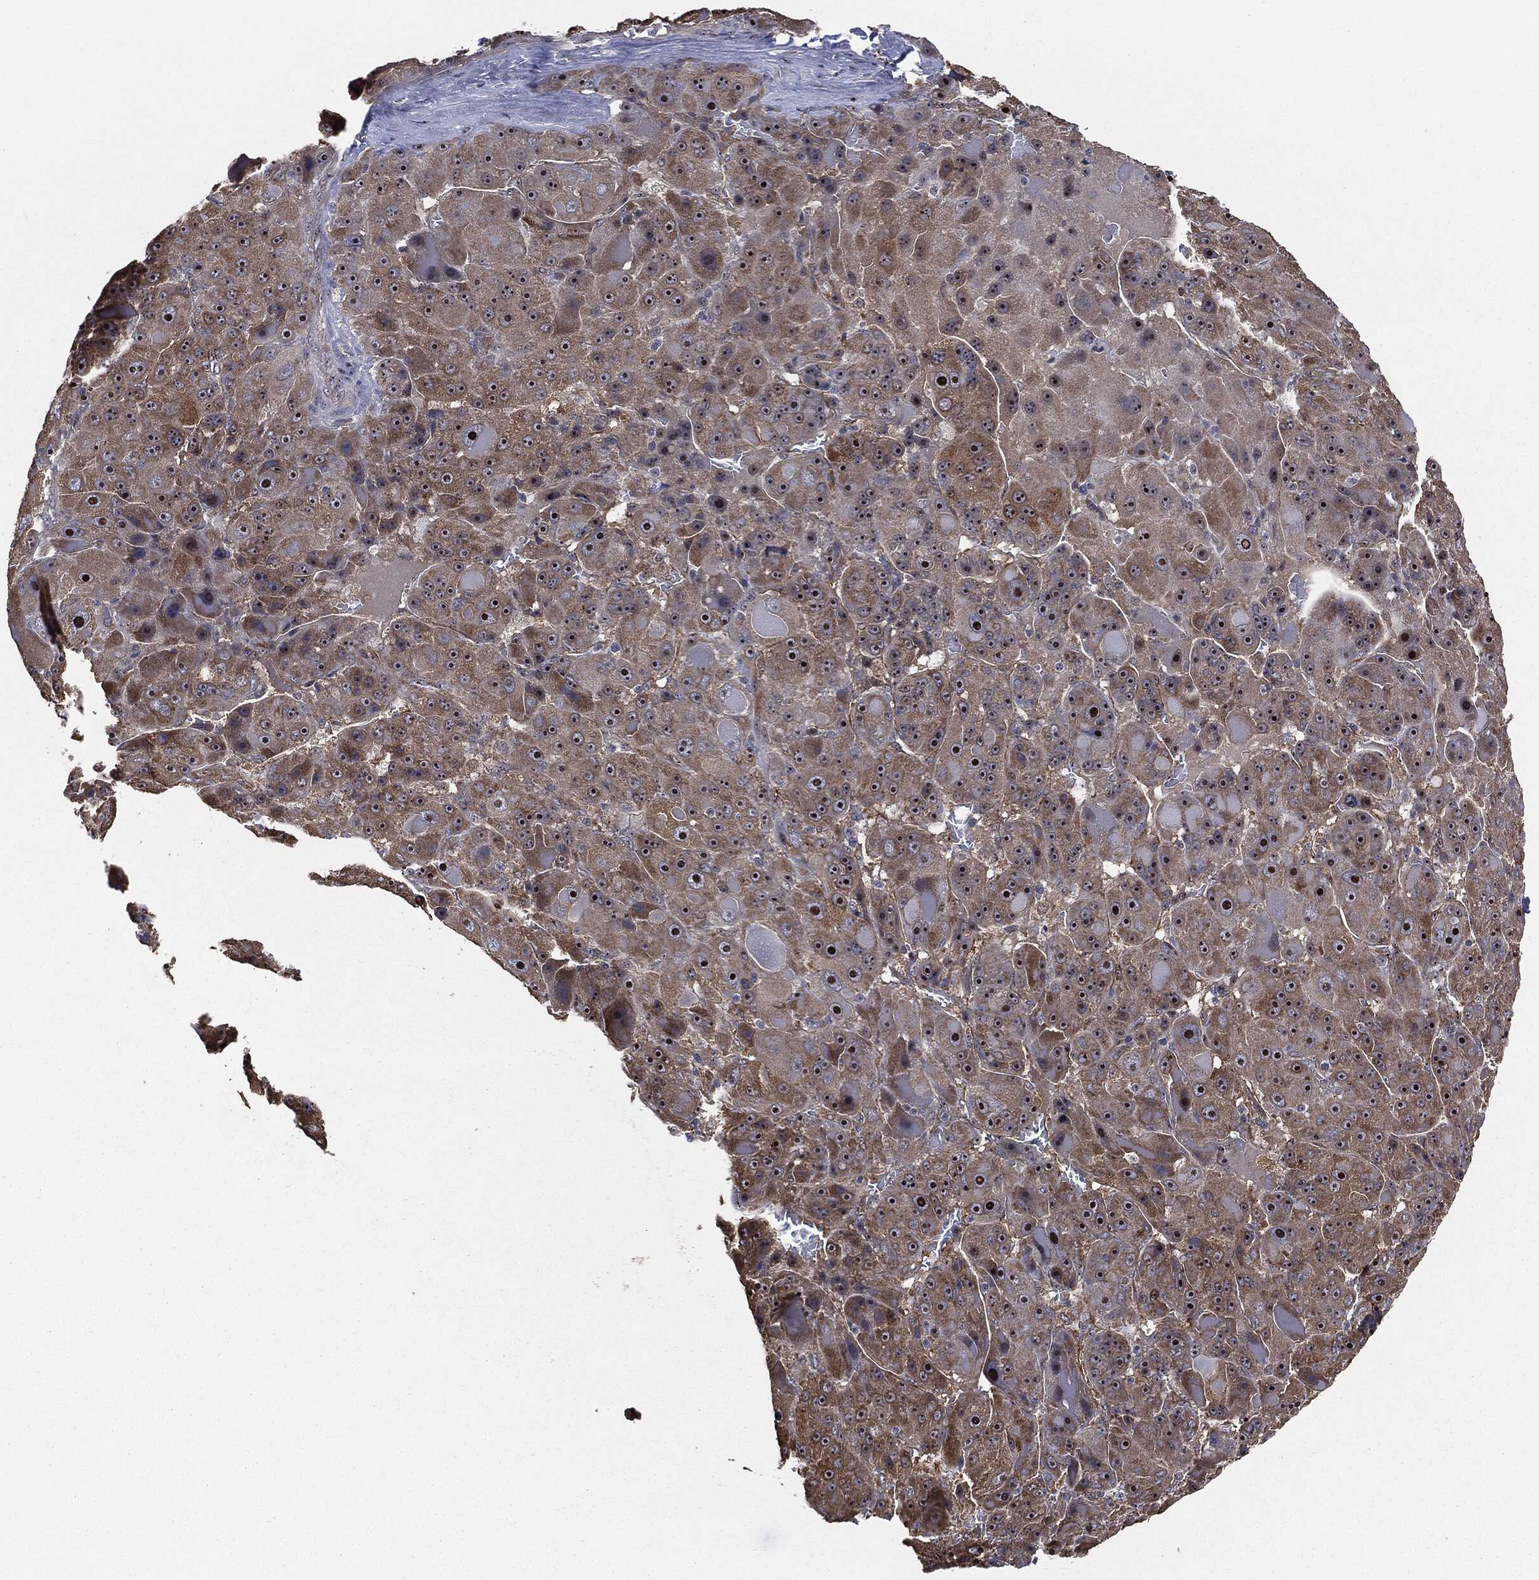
{"staining": {"intensity": "strong", "quantity": "25%-75%", "location": "cytoplasmic/membranous,nuclear"}, "tissue": "liver cancer", "cell_type": "Tumor cells", "image_type": "cancer", "snomed": [{"axis": "morphology", "description": "Carcinoma, Hepatocellular, NOS"}, {"axis": "topography", "description": "Liver"}], "caption": "Brown immunohistochemical staining in liver cancer shows strong cytoplasmic/membranous and nuclear expression in about 25%-75% of tumor cells.", "gene": "TRMT1L", "patient": {"sex": "male", "age": 76}}